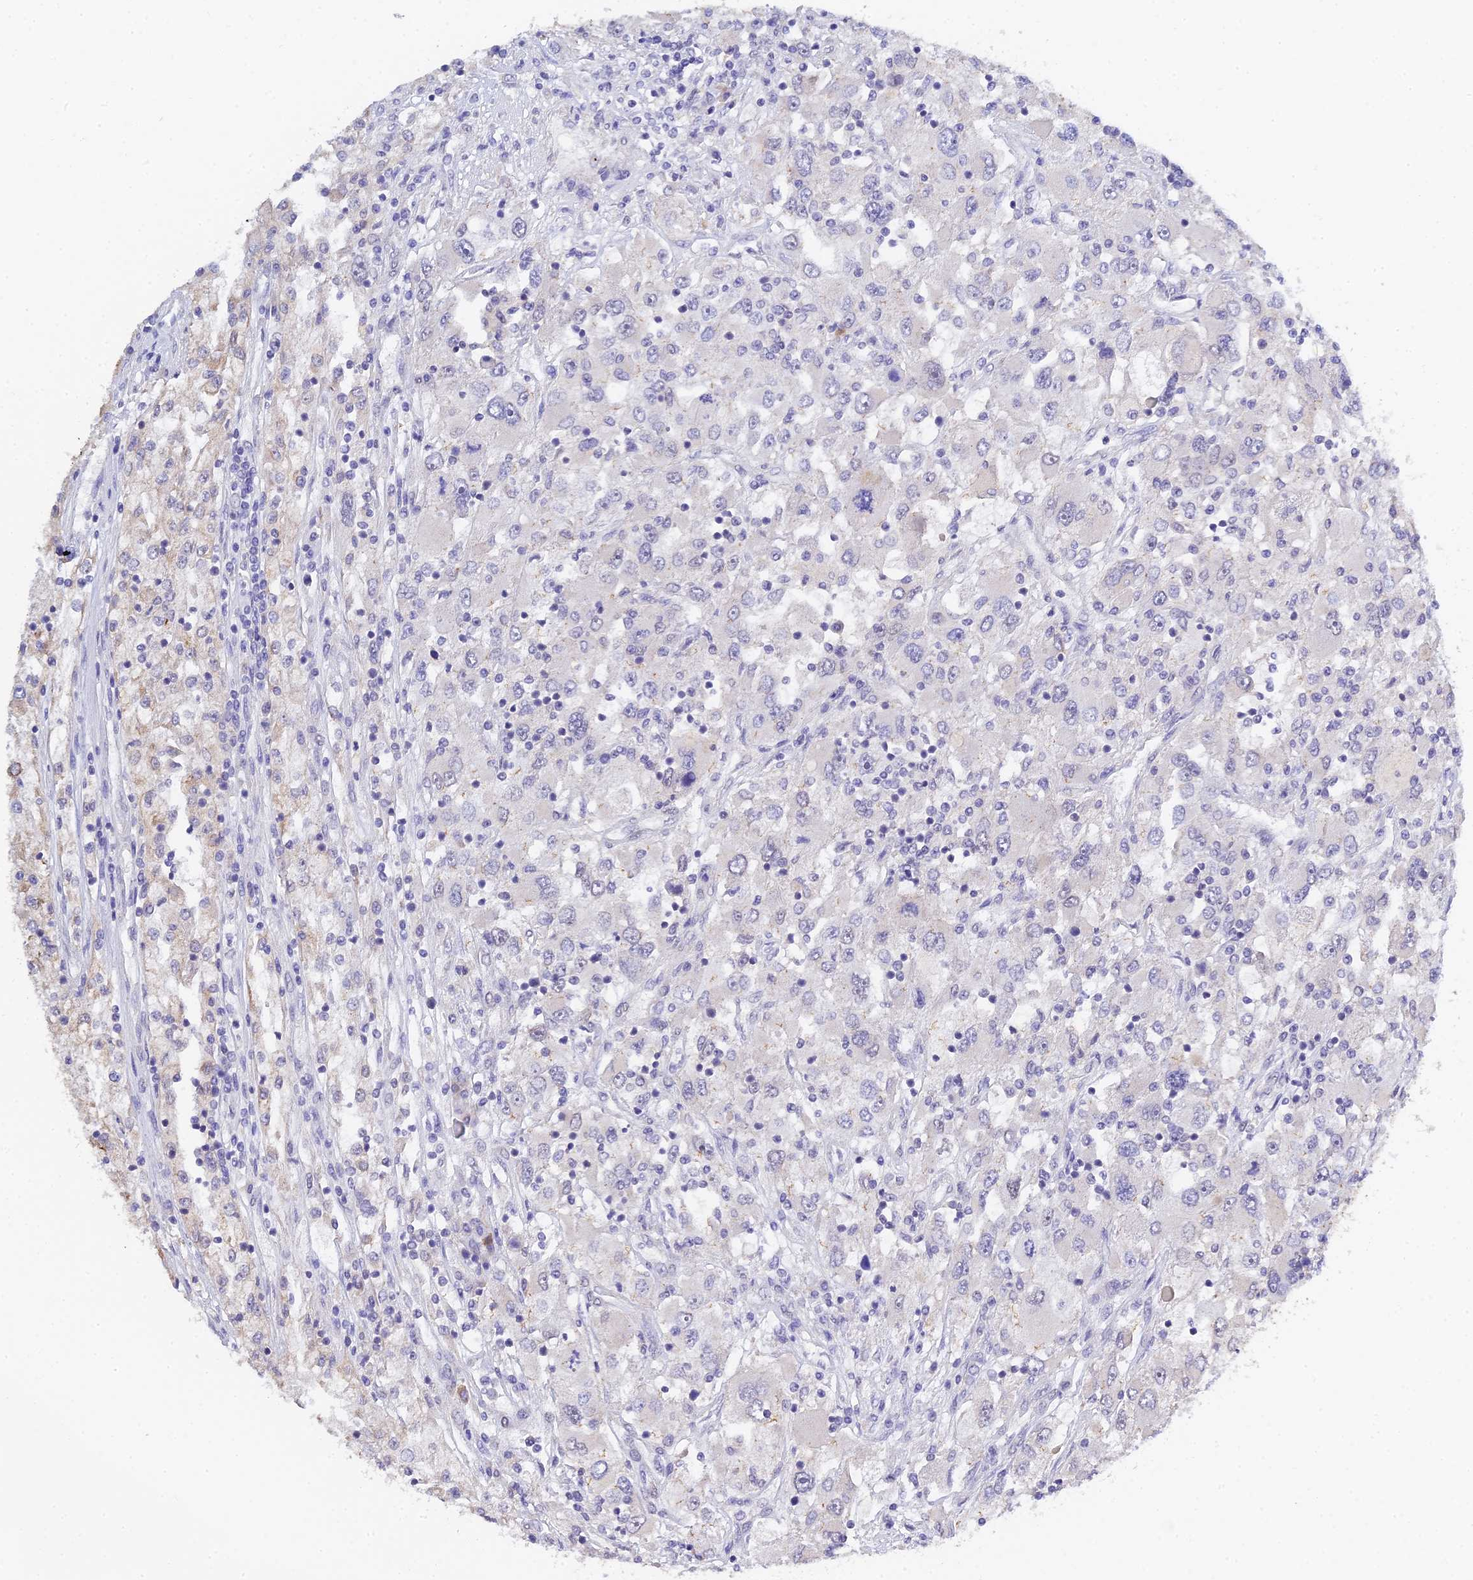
{"staining": {"intensity": "weak", "quantity": "<25%", "location": "cytoplasmic/membranous"}, "tissue": "renal cancer", "cell_type": "Tumor cells", "image_type": "cancer", "snomed": [{"axis": "morphology", "description": "Adenocarcinoma, NOS"}, {"axis": "topography", "description": "Kidney"}], "caption": "The micrograph displays no significant positivity in tumor cells of adenocarcinoma (renal).", "gene": "HOXB1", "patient": {"sex": "female", "age": 52}}